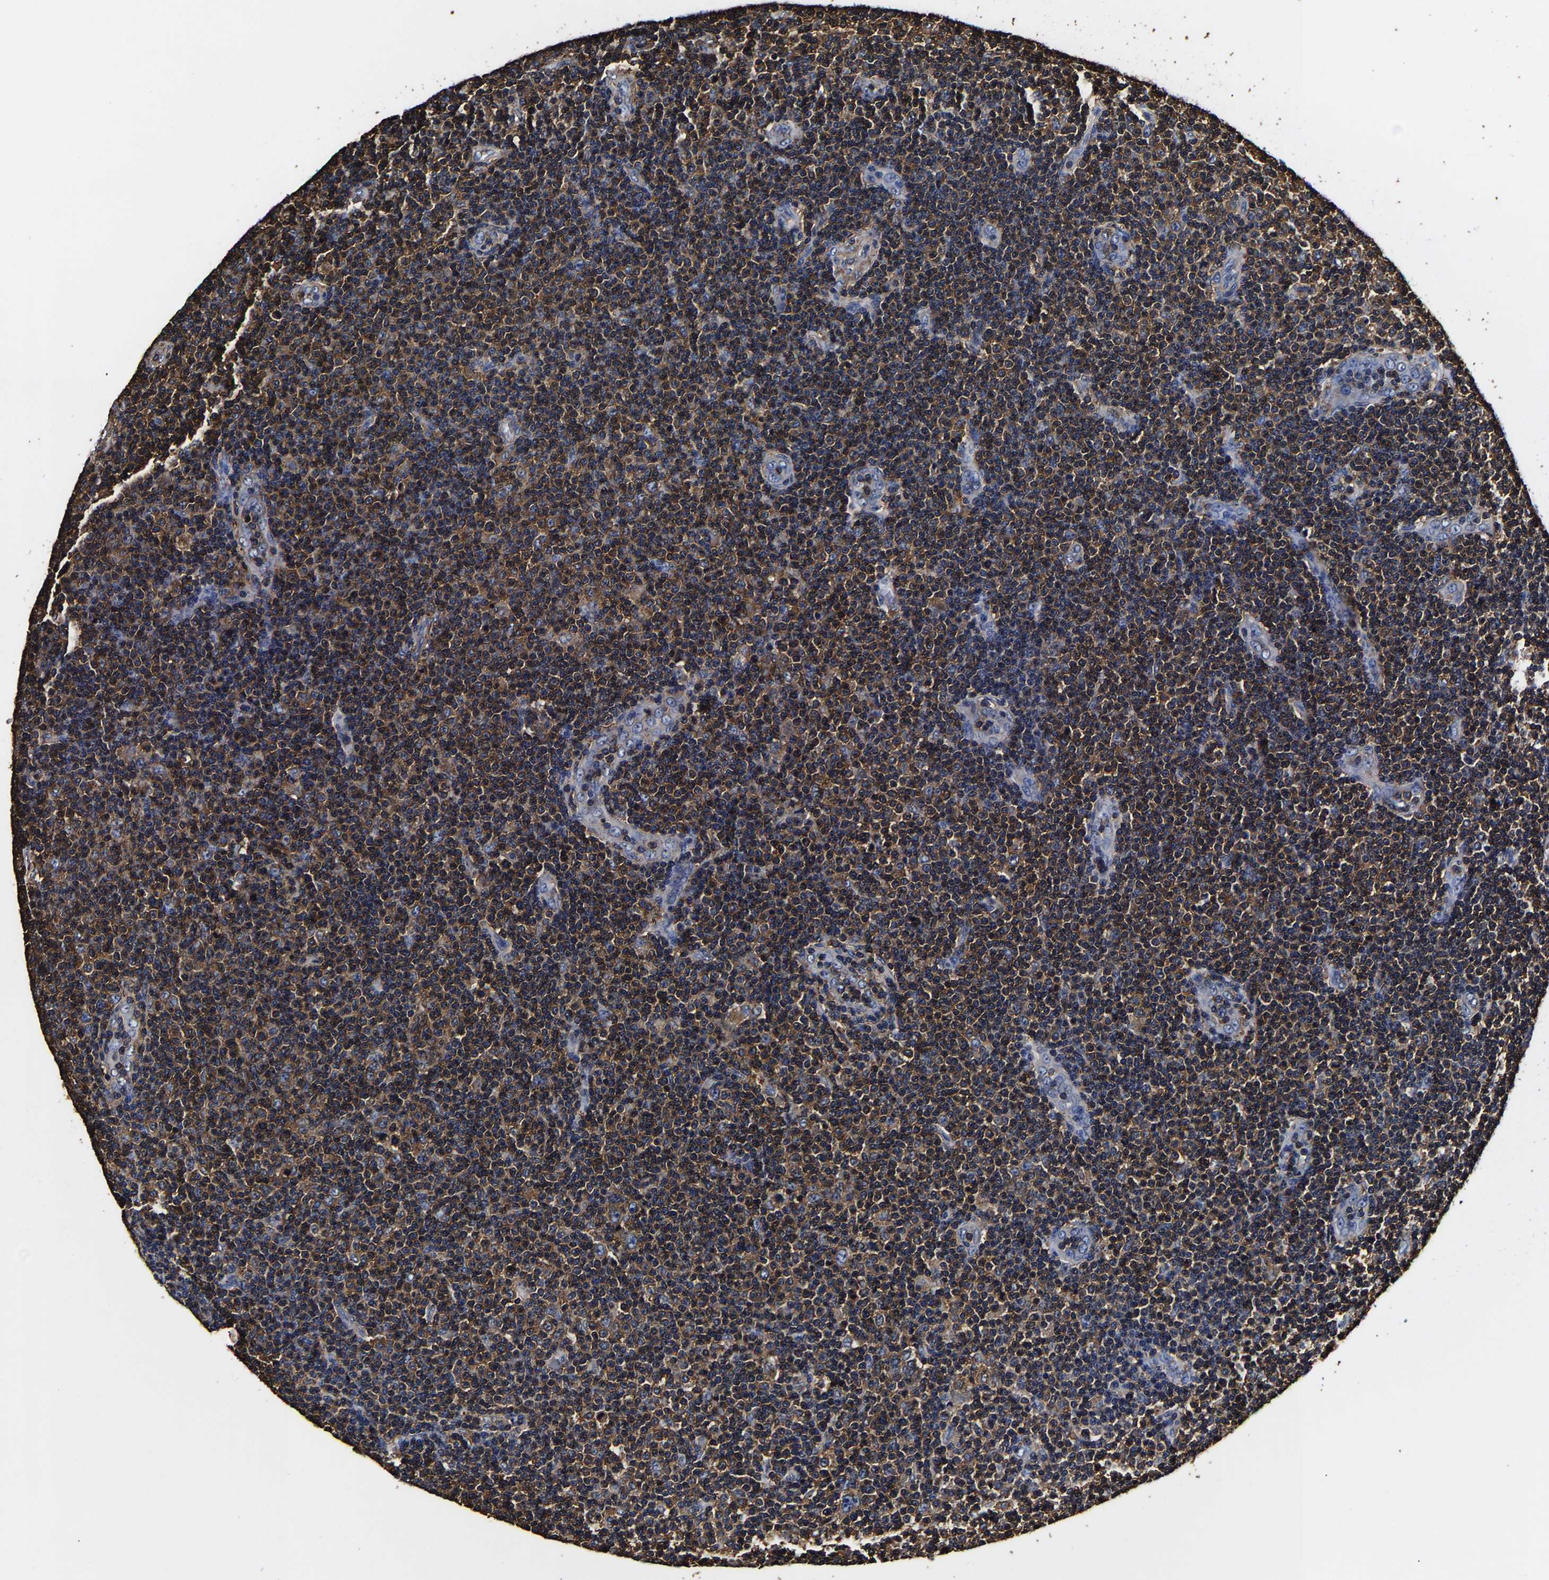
{"staining": {"intensity": "strong", "quantity": "25%-75%", "location": "cytoplasmic/membranous"}, "tissue": "lymphoma", "cell_type": "Tumor cells", "image_type": "cancer", "snomed": [{"axis": "morphology", "description": "Malignant lymphoma, non-Hodgkin's type, Low grade"}, {"axis": "topography", "description": "Lymph node"}], "caption": "Human lymphoma stained for a protein (brown) exhibits strong cytoplasmic/membranous positive positivity in about 25%-75% of tumor cells.", "gene": "SSH3", "patient": {"sex": "male", "age": 83}}